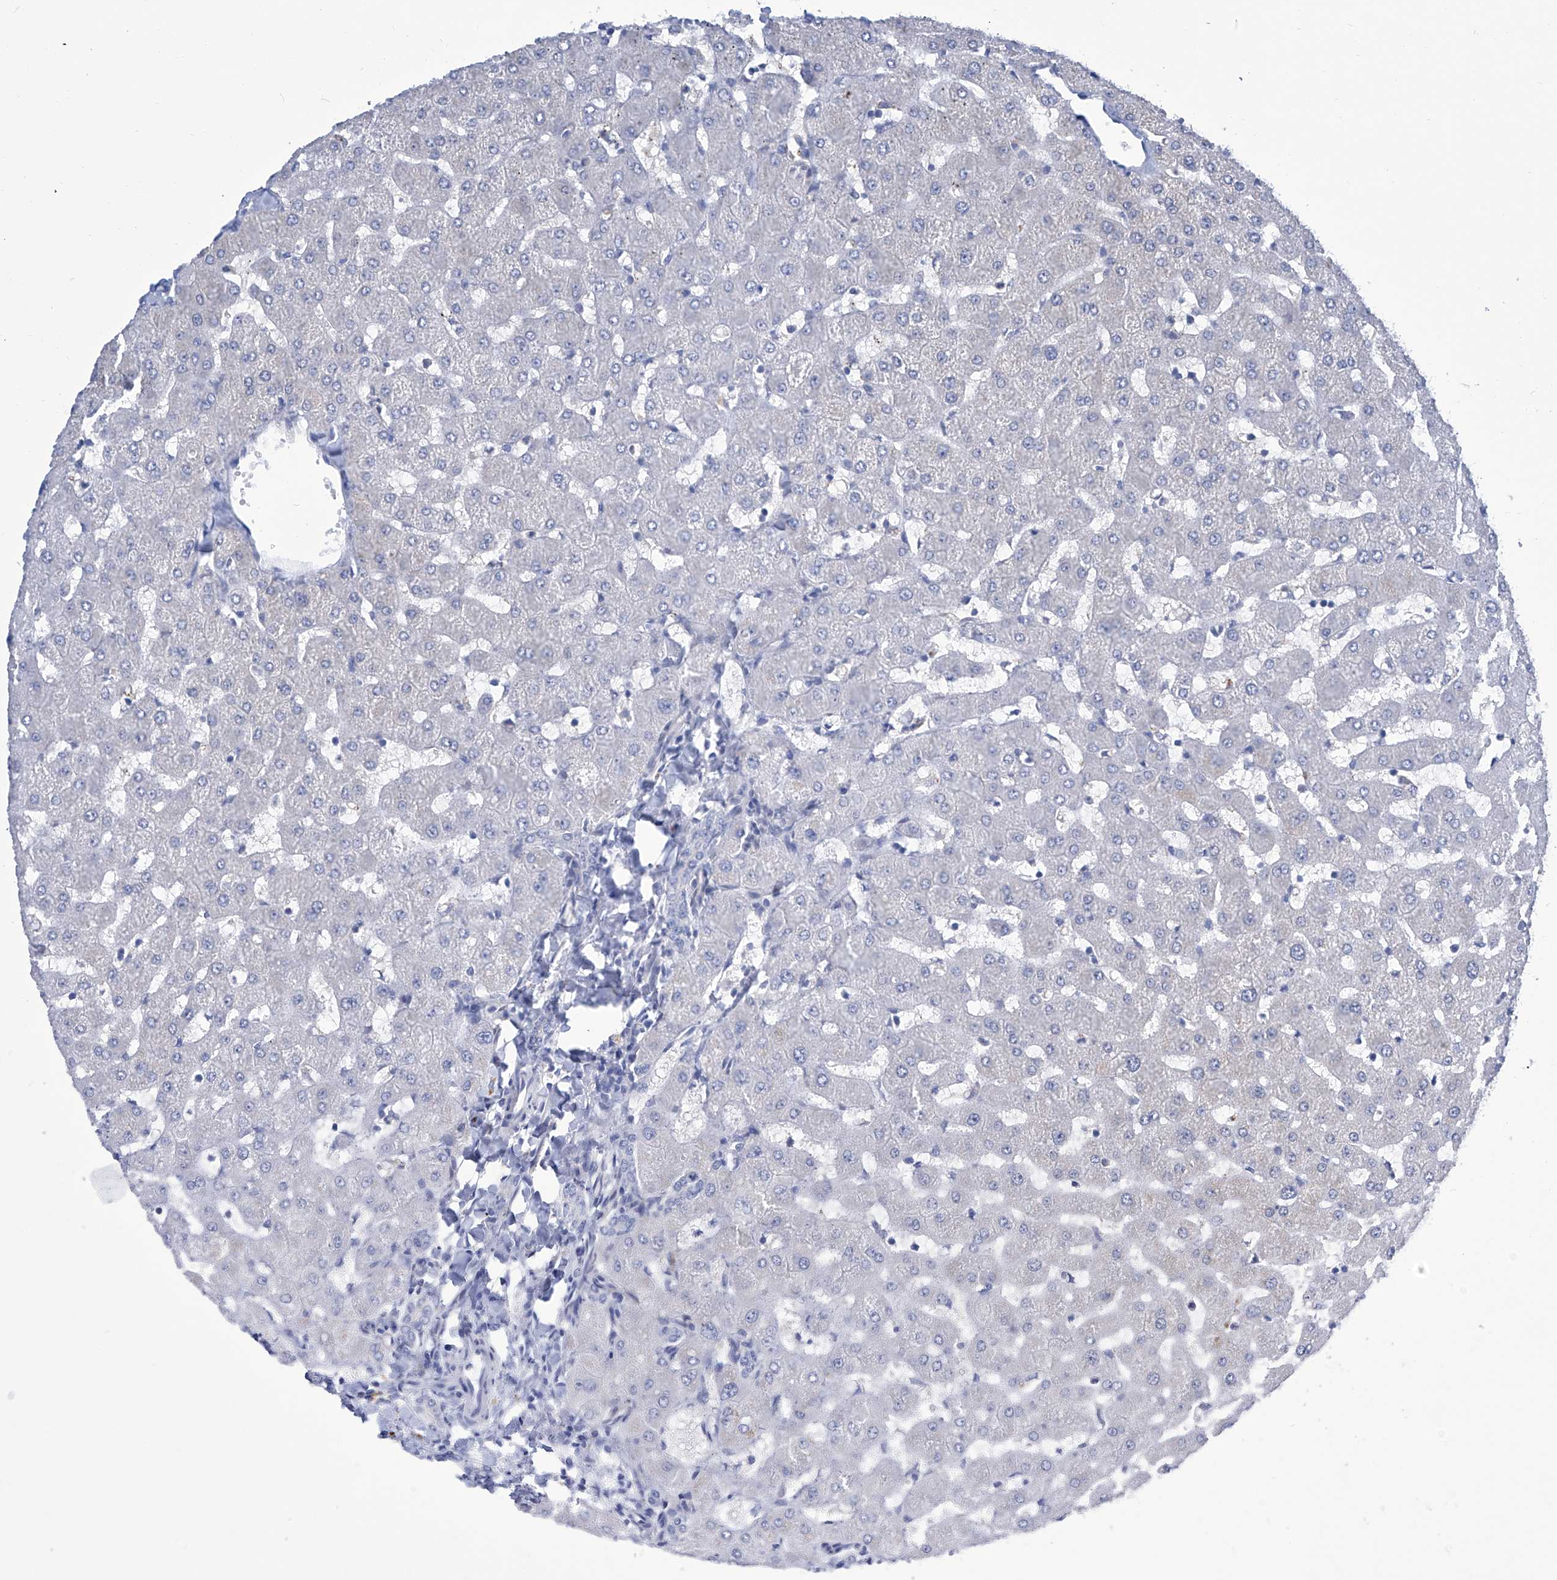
{"staining": {"intensity": "negative", "quantity": "none", "location": "none"}, "tissue": "liver", "cell_type": "Cholangiocytes", "image_type": "normal", "snomed": [{"axis": "morphology", "description": "Normal tissue, NOS"}, {"axis": "topography", "description": "Liver"}], "caption": "This is an IHC photomicrograph of normal liver. There is no positivity in cholangiocytes.", "gene": "IMPA2", "patient": {"sex": "female", "age": 63}}